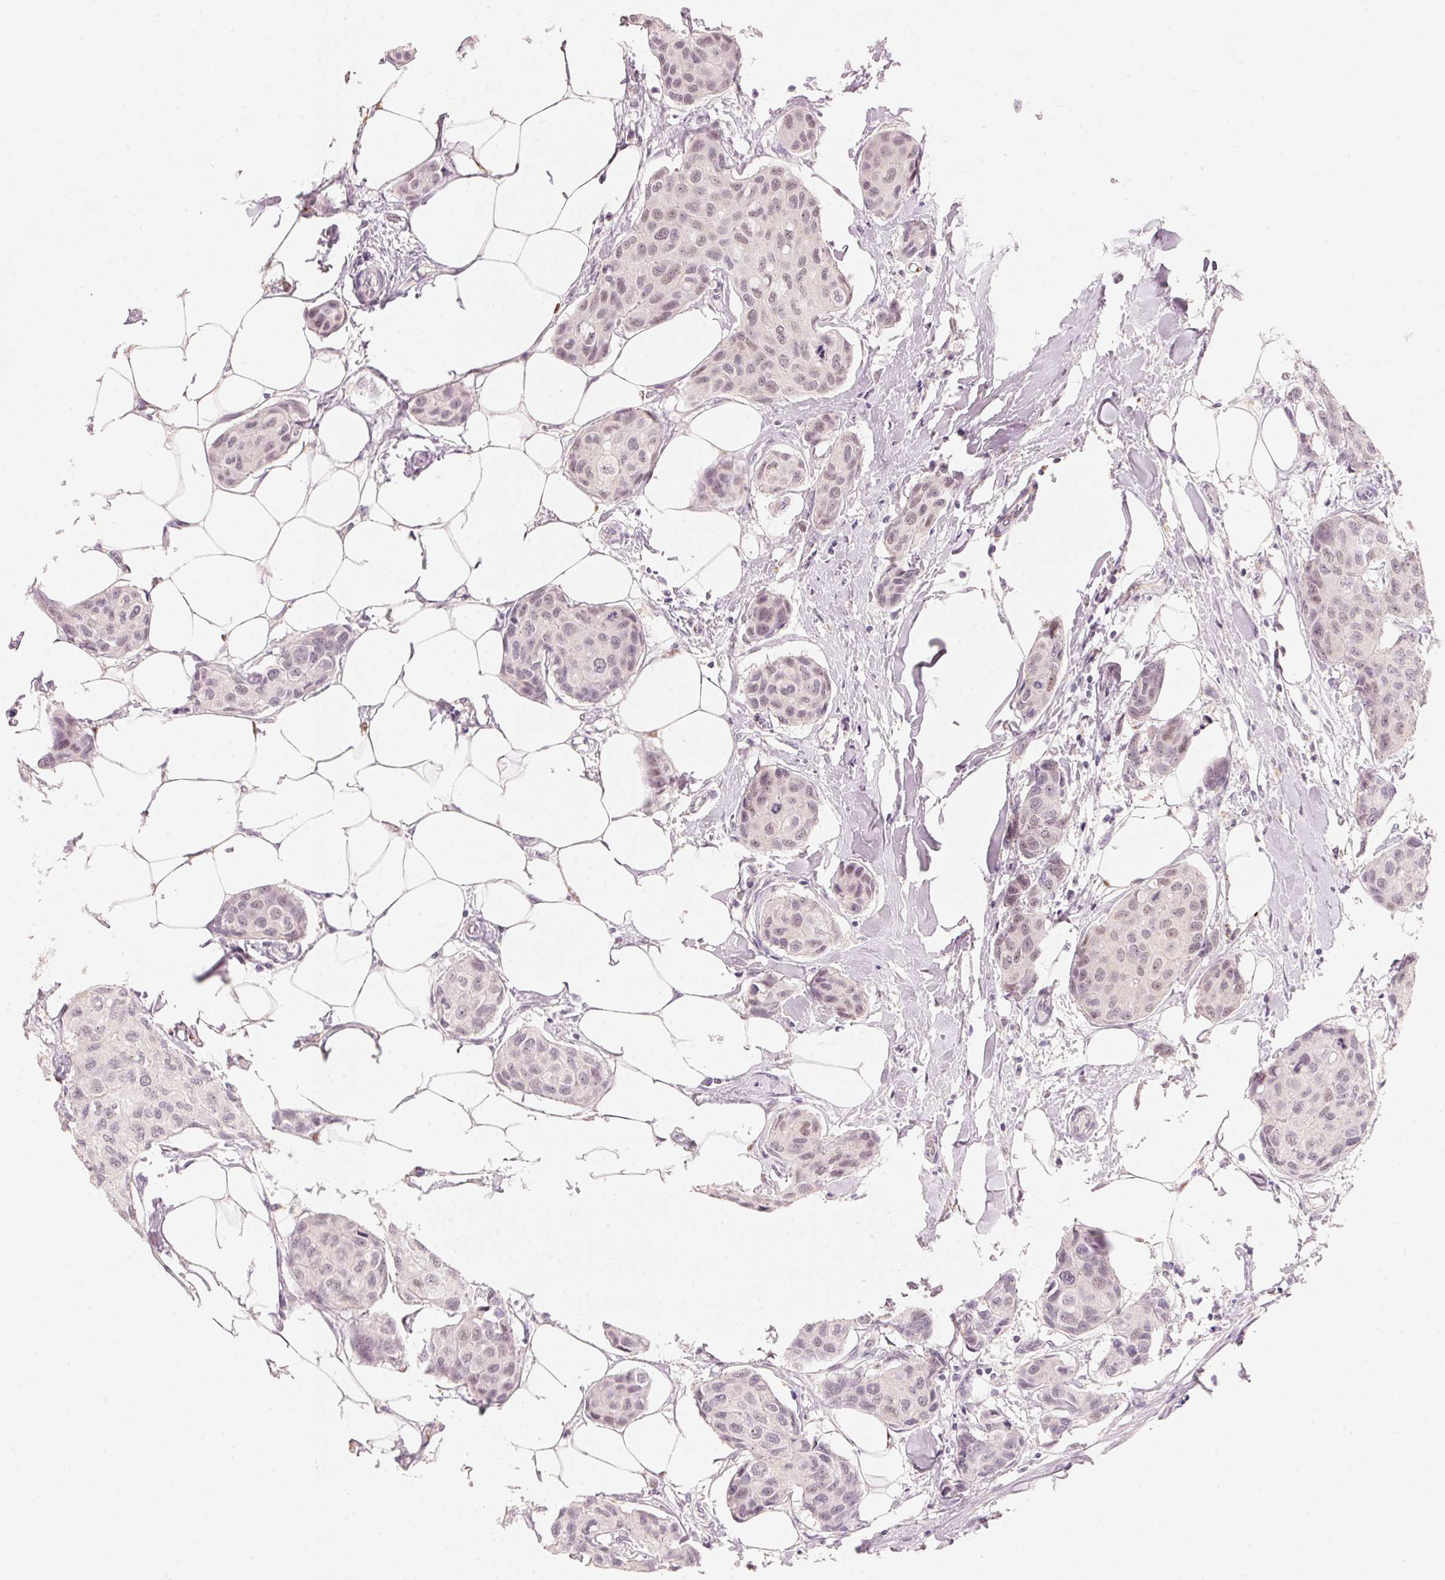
{"staining": {"intensity": "weak", "quantity": "<25%", "location": "nuclear"}, "tissue": "breast cancer", "cell_type": "Tumor cells", "image_type": "cancer", "snomed": [{"axis": "morphology", "description": "Duct carcinoma"}, {"axis": "topography", "description": "Breast"}], "caption": "Micrograph shows no significant protein positivity in tumor cells of breast intraductal carcinoma.", "gene": "ARHGAP22", "patient": {"sex": "female", "age": 80}}